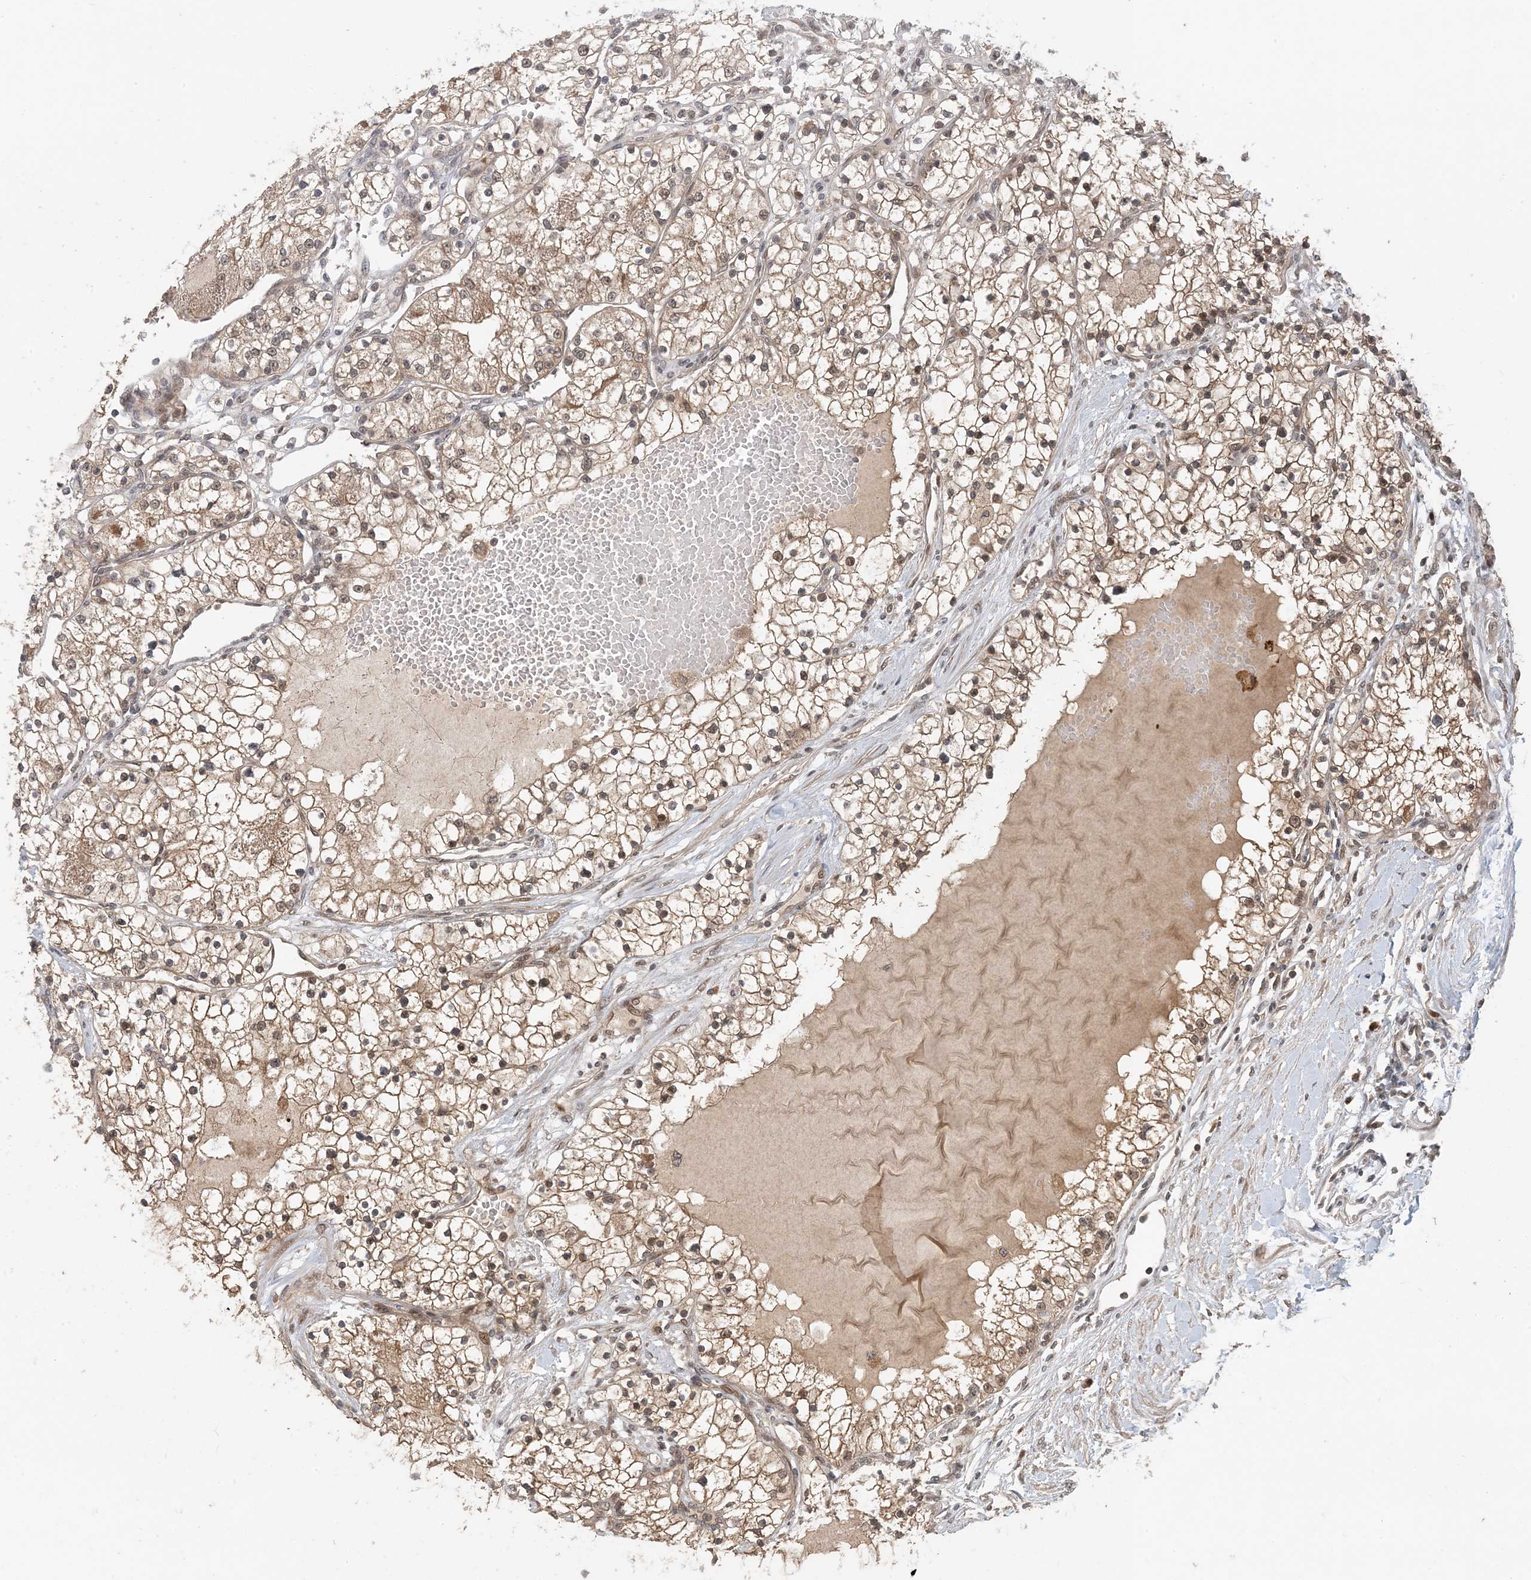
{"staining": {"intensity": "moderate", "quantity": ">75%", "location": "cytoplasmic/membranous,nuclear"}, "tissue": "renal cancer", "cell_type": "Tumor cells", "image_type": "cancer", "snomed": [{"axis": "morphology", "description": "Normal tissue, NOS"}, {"axis": "morphology", "description": "Adenocarcinoma, NOS"}, {"axis": "topography", "description": "Kidney"}], "caption": "Adenocarcinoma (renal) stained for a protein (brown) displays moderate cytoplasmic/membranous and nuclear positive staining in about >75% of tumor cells.", "gene": "ATP13A2", "patient": {"sex": "male", "age": 68}}